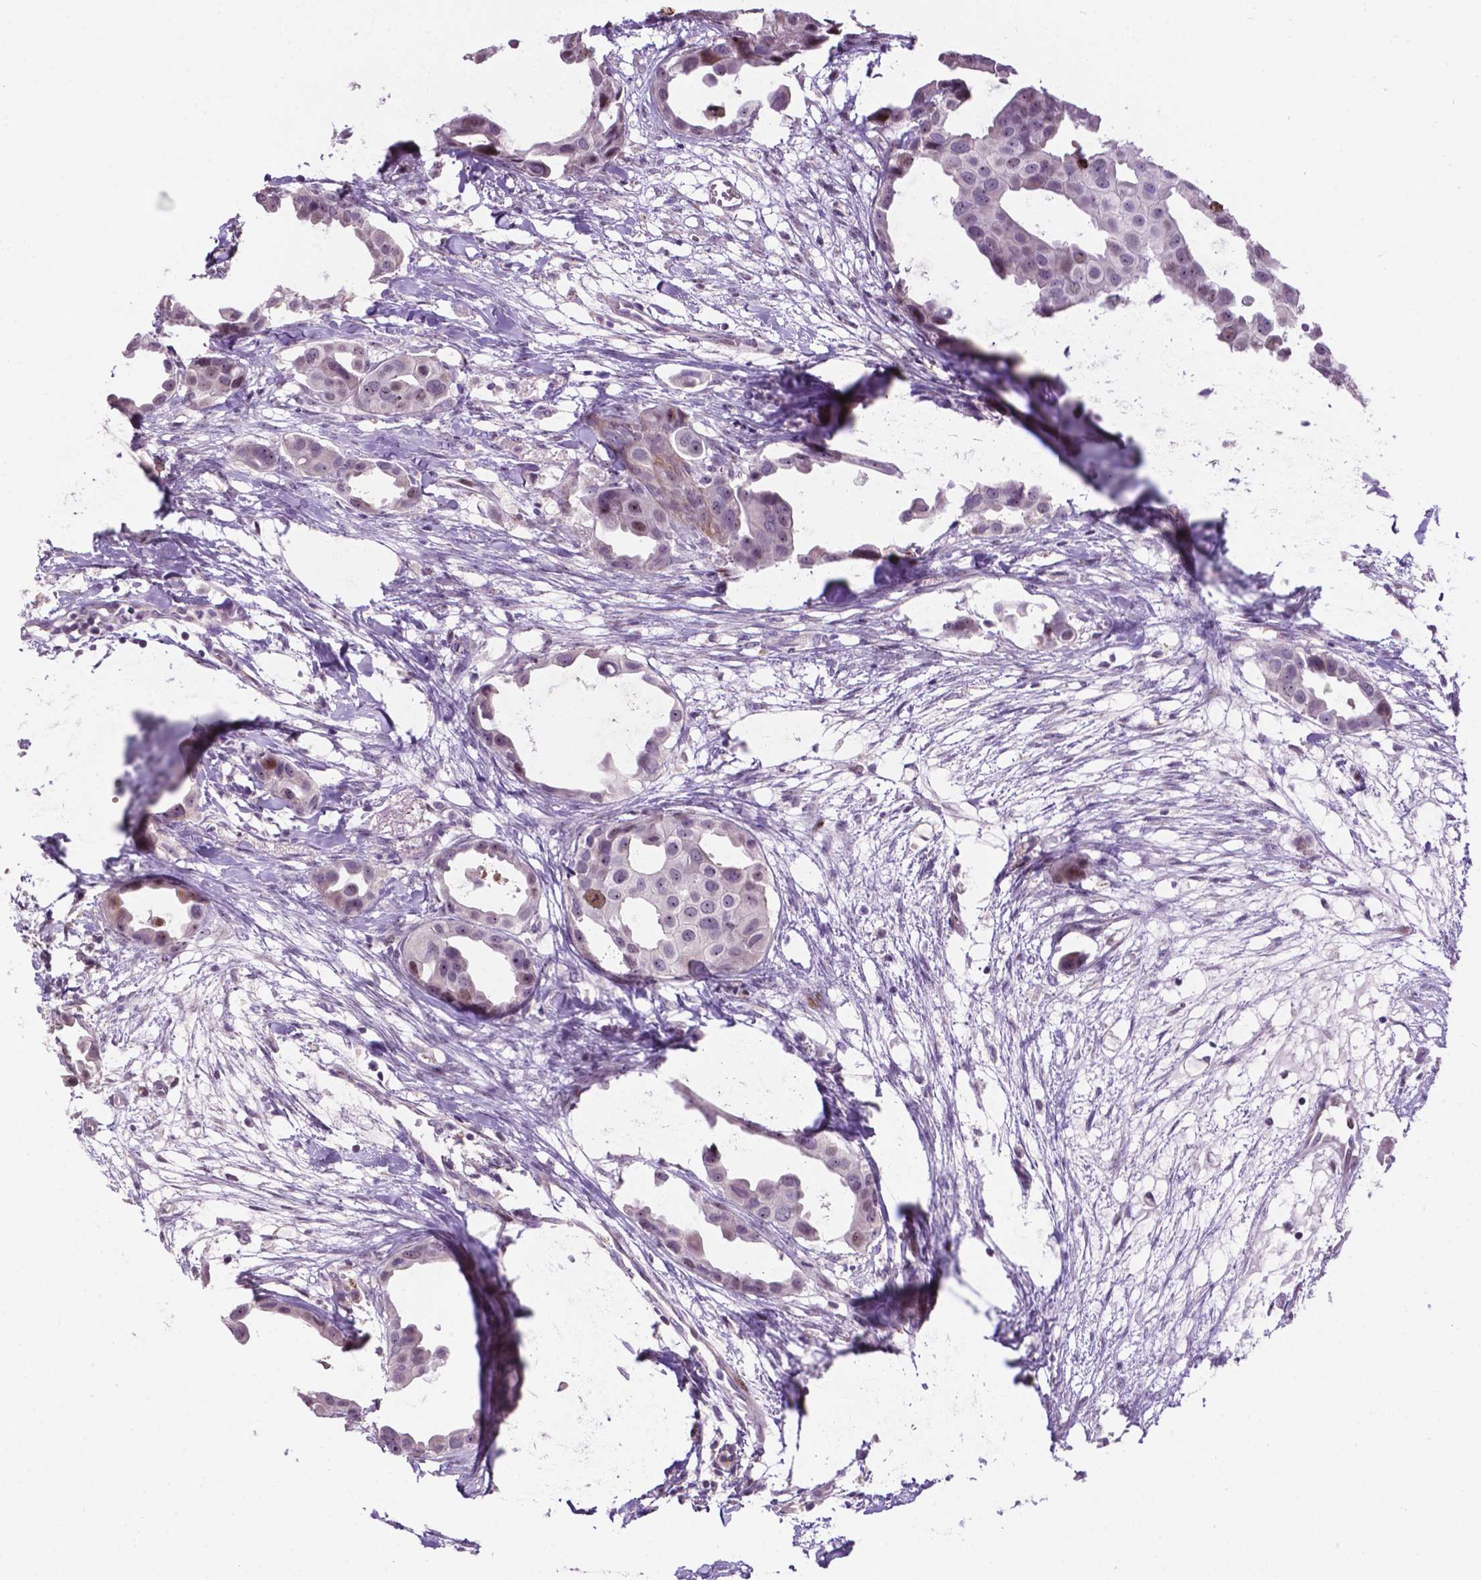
{"staining": {"intensity": "moderate", "quantity": "<25%", "location": "nuclear"}, "tissue": "breast cancer", "cell_type": "Tumor cells", "image_type": "cancer", "snomed": [{"axis": "morphology", "description": "Duct carcinoma"}, {"axis": "topography", "description": "Breast"}], "caption": "Protein staining of invasive ductal carcinoma (breast) tissue exhibits moderate nuclear positivity in about <25% of tumor cells. (brown staining indicates protein expression, while blue staining denotes nuclei).", "gene": "SMAD3", "patient": {"sex": "female", "age": 38}}